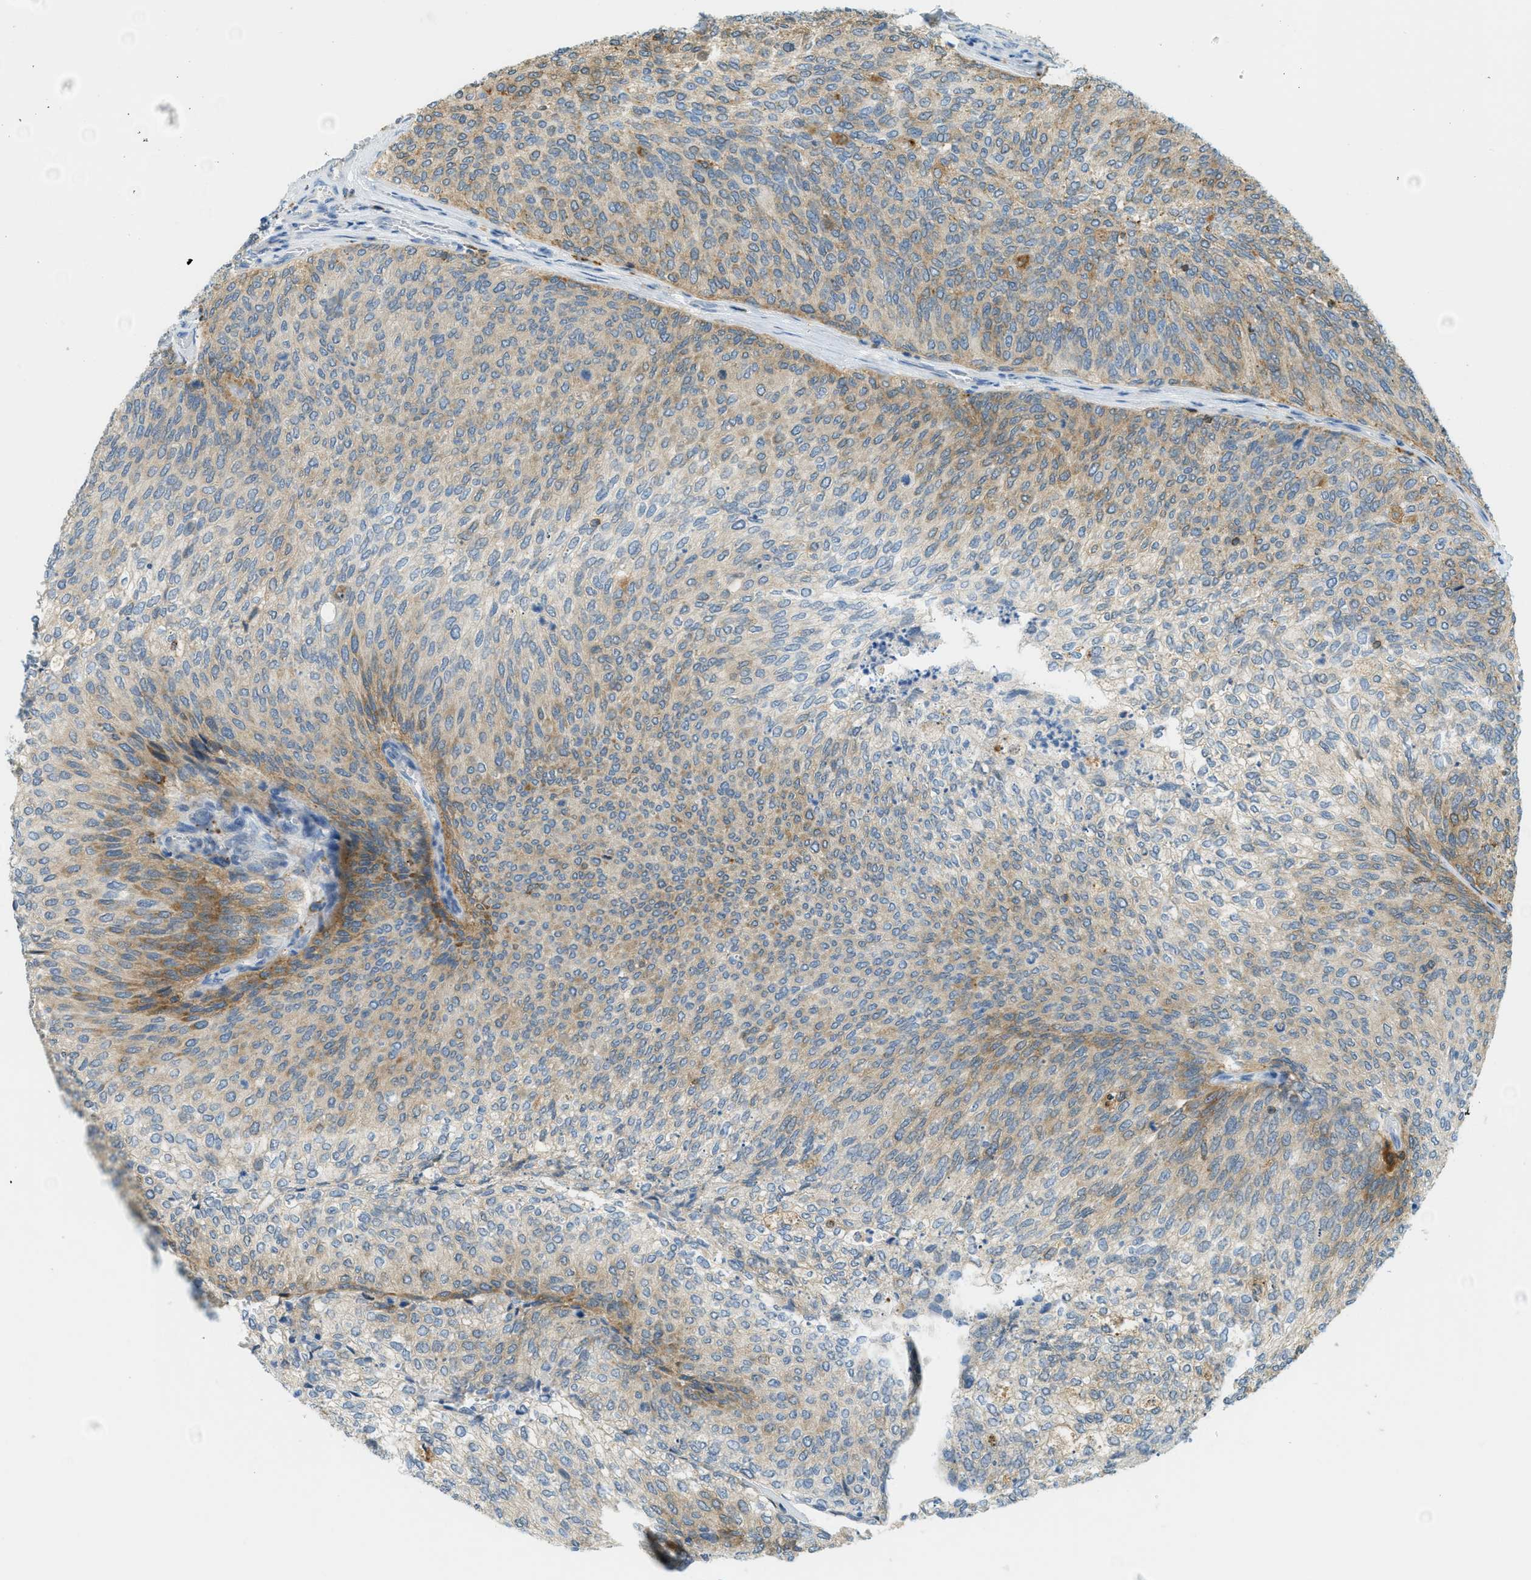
{"staining": {"intensity": "moderate", "quantity": "25%-75%", "location": "cytoplasmic/membranous"}, "tissue": "urothelial cancer", "cell_type": "Tumor cells", "image_type": "cancer", "snomed": [{"axis": "morphology", "description": "Urothelial carcinoma, Low grade"}, {"axis": "topography", "description": "Urinary bladder"}], "caption": "Tumor cells demonstrate medium levels of moderate cytoplasmic/membranous expression in approximately 25%-75% of cells in urothelial cancer.", "gene": "PLBD2", "patient": {"sex": "female", "age": 79}}